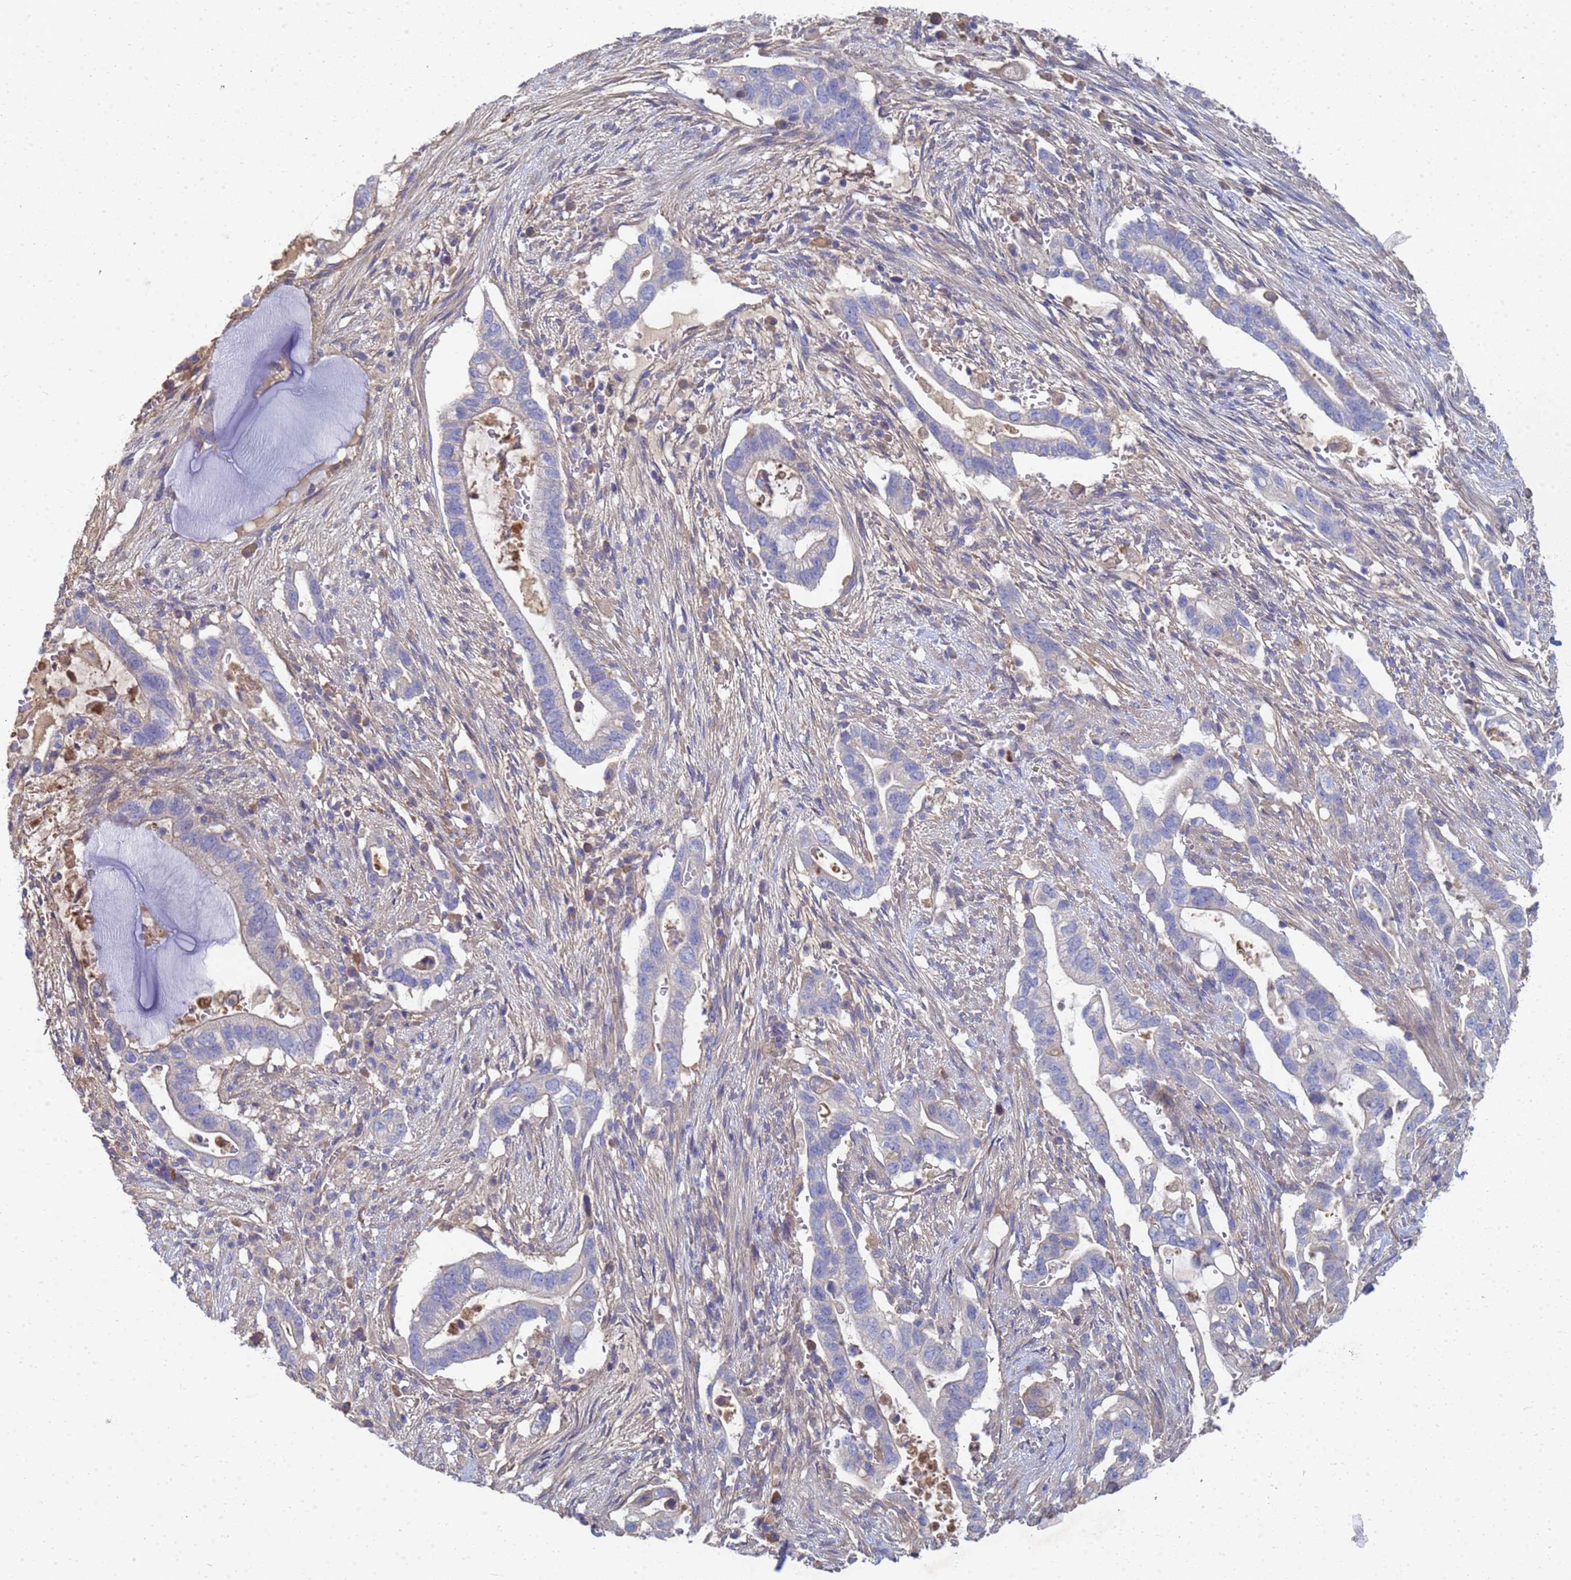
{"staining": {"intensity": "negative", "quantity": "none", "location": "none"}, "tissue": "pancreatic cancer", "cell_type": "Tumor cells", "image_type": "cancer", "snomed": [{"axis": "morphology", "description": "Adenocarcinoma, NOS"}, {"axis": "topography", "description": "Pancreas"}], "caption": "Pancreatic cancer was stained to show a protein in brown. There is no significant expression in tumor cells.", "gene": "LBX2", "patient": {"sex": "female", "age": 72}}